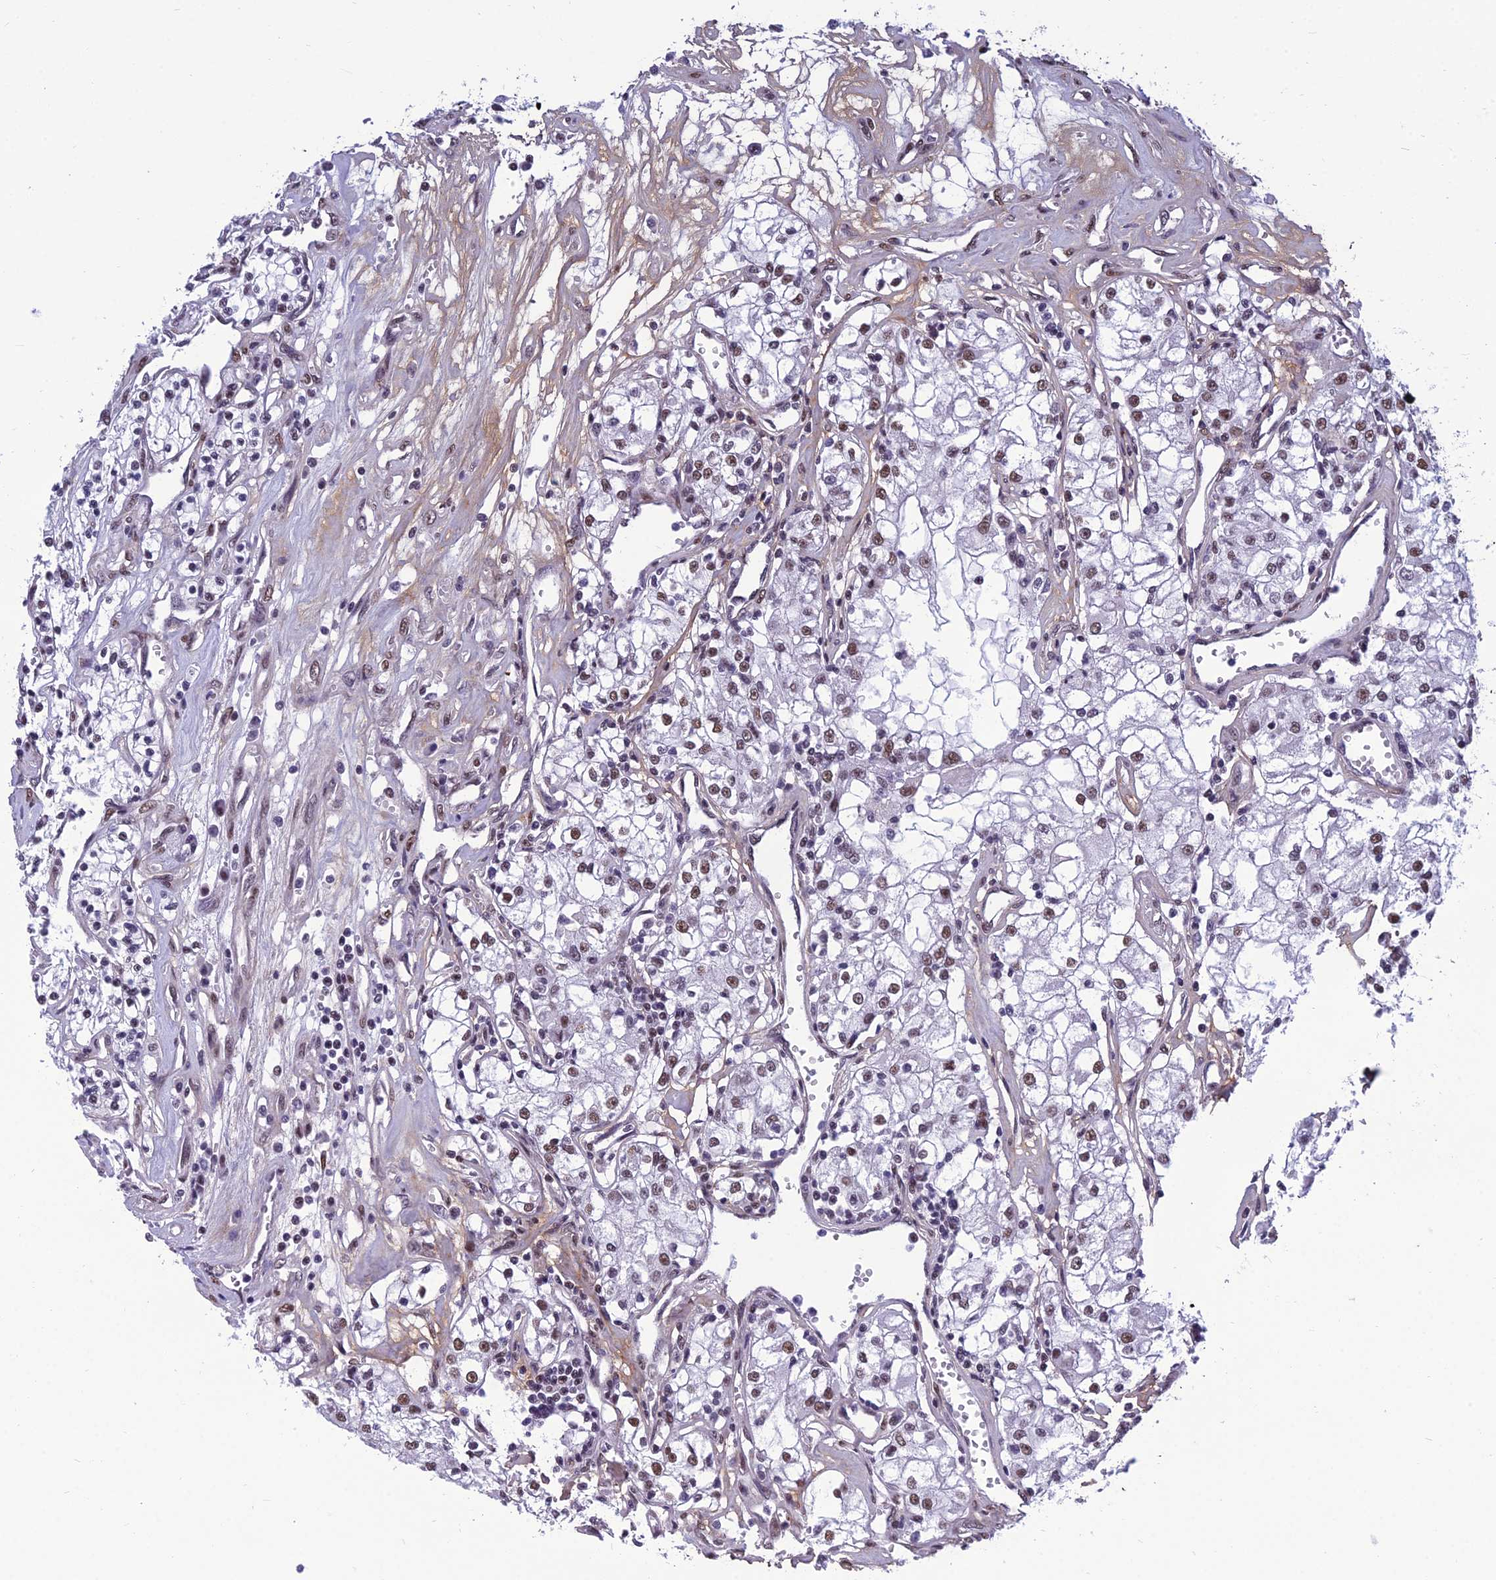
{"staining": {"intensity": "moderate", "quantity": "25%-75%", "location": "nuclear"}, "tissue": "renal cancer", "cell_type": "Tumor cells", "image_type": "cancer", "snomed": [{"axis": "morphology", "description": "Adenocarcinoma, NOS"}, {"axis": "topography", "description": "Kidney"}], "caption": "Approximately 25%-75% of tumor cells in human adenocarcinoma (renal) show moderate nuclear protein positivity as visualized by brown immunohistochemical staining.", "gene": "RSRC1", "patient": {"sex": "female", "age": 59}}